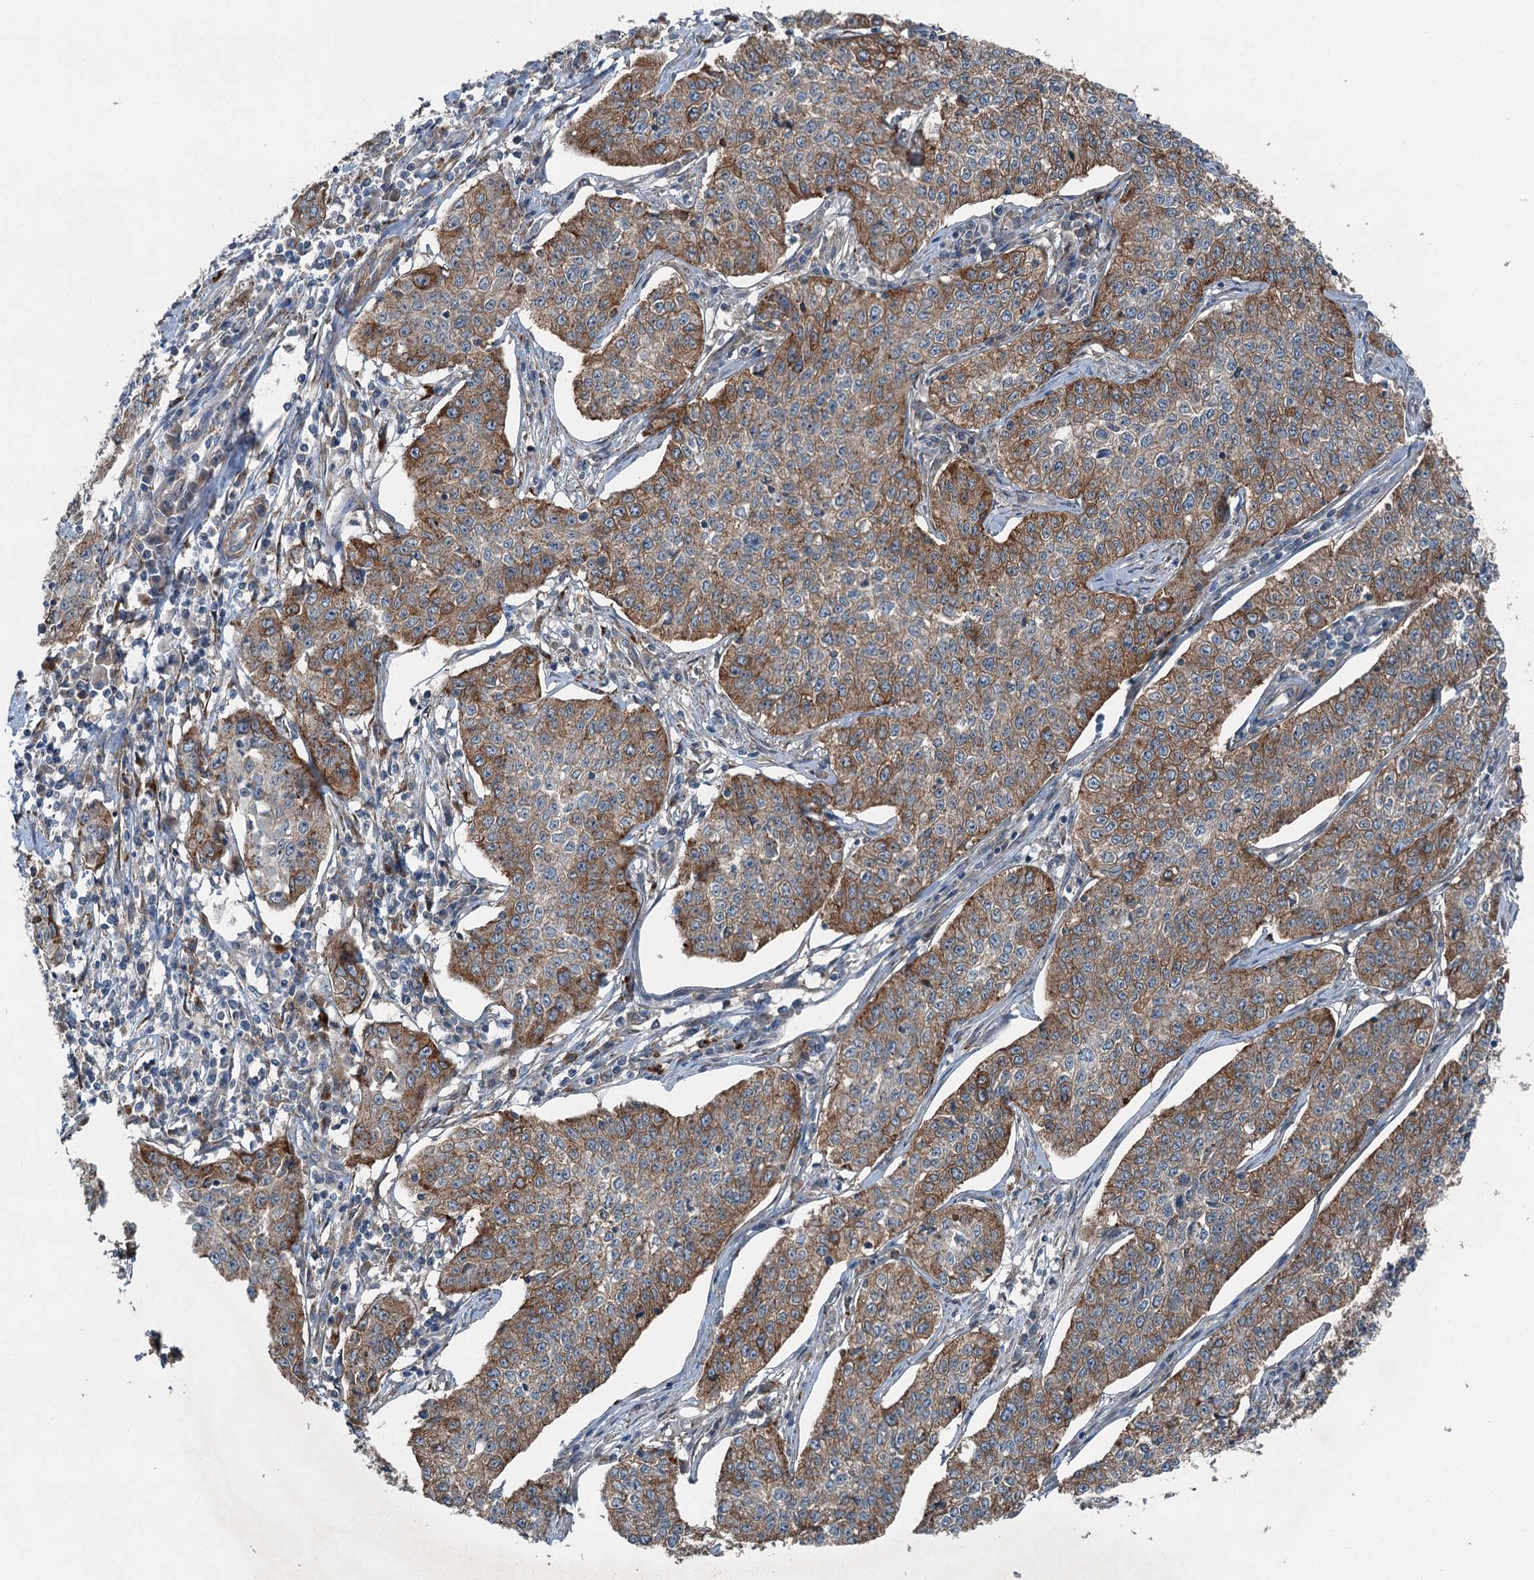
{"staining": {"intensity": "strong", "quantity": "25%-75%", "location": "cytoplasmic/membranous"}, "tissue": "cervical cancer", "cell_type": "Tumor cells", "image_type": "cancer", "snomed": [{"axis": "morphology", "description": "Squamous cell carcinoma, NOS"}, {"axis": "topography", "description": "Cervix"}], "caption": "Cervical cancer (squamous cell carcinoma) stained with immunohistochemistry shows strong cytoplasmic/membranous positivity in approximately 25%-75% of tumor cells. (IHC, brightfield microscopy, high magnification).", "gene": "AXL", "patient": {"sex": "female", "age": 35}}